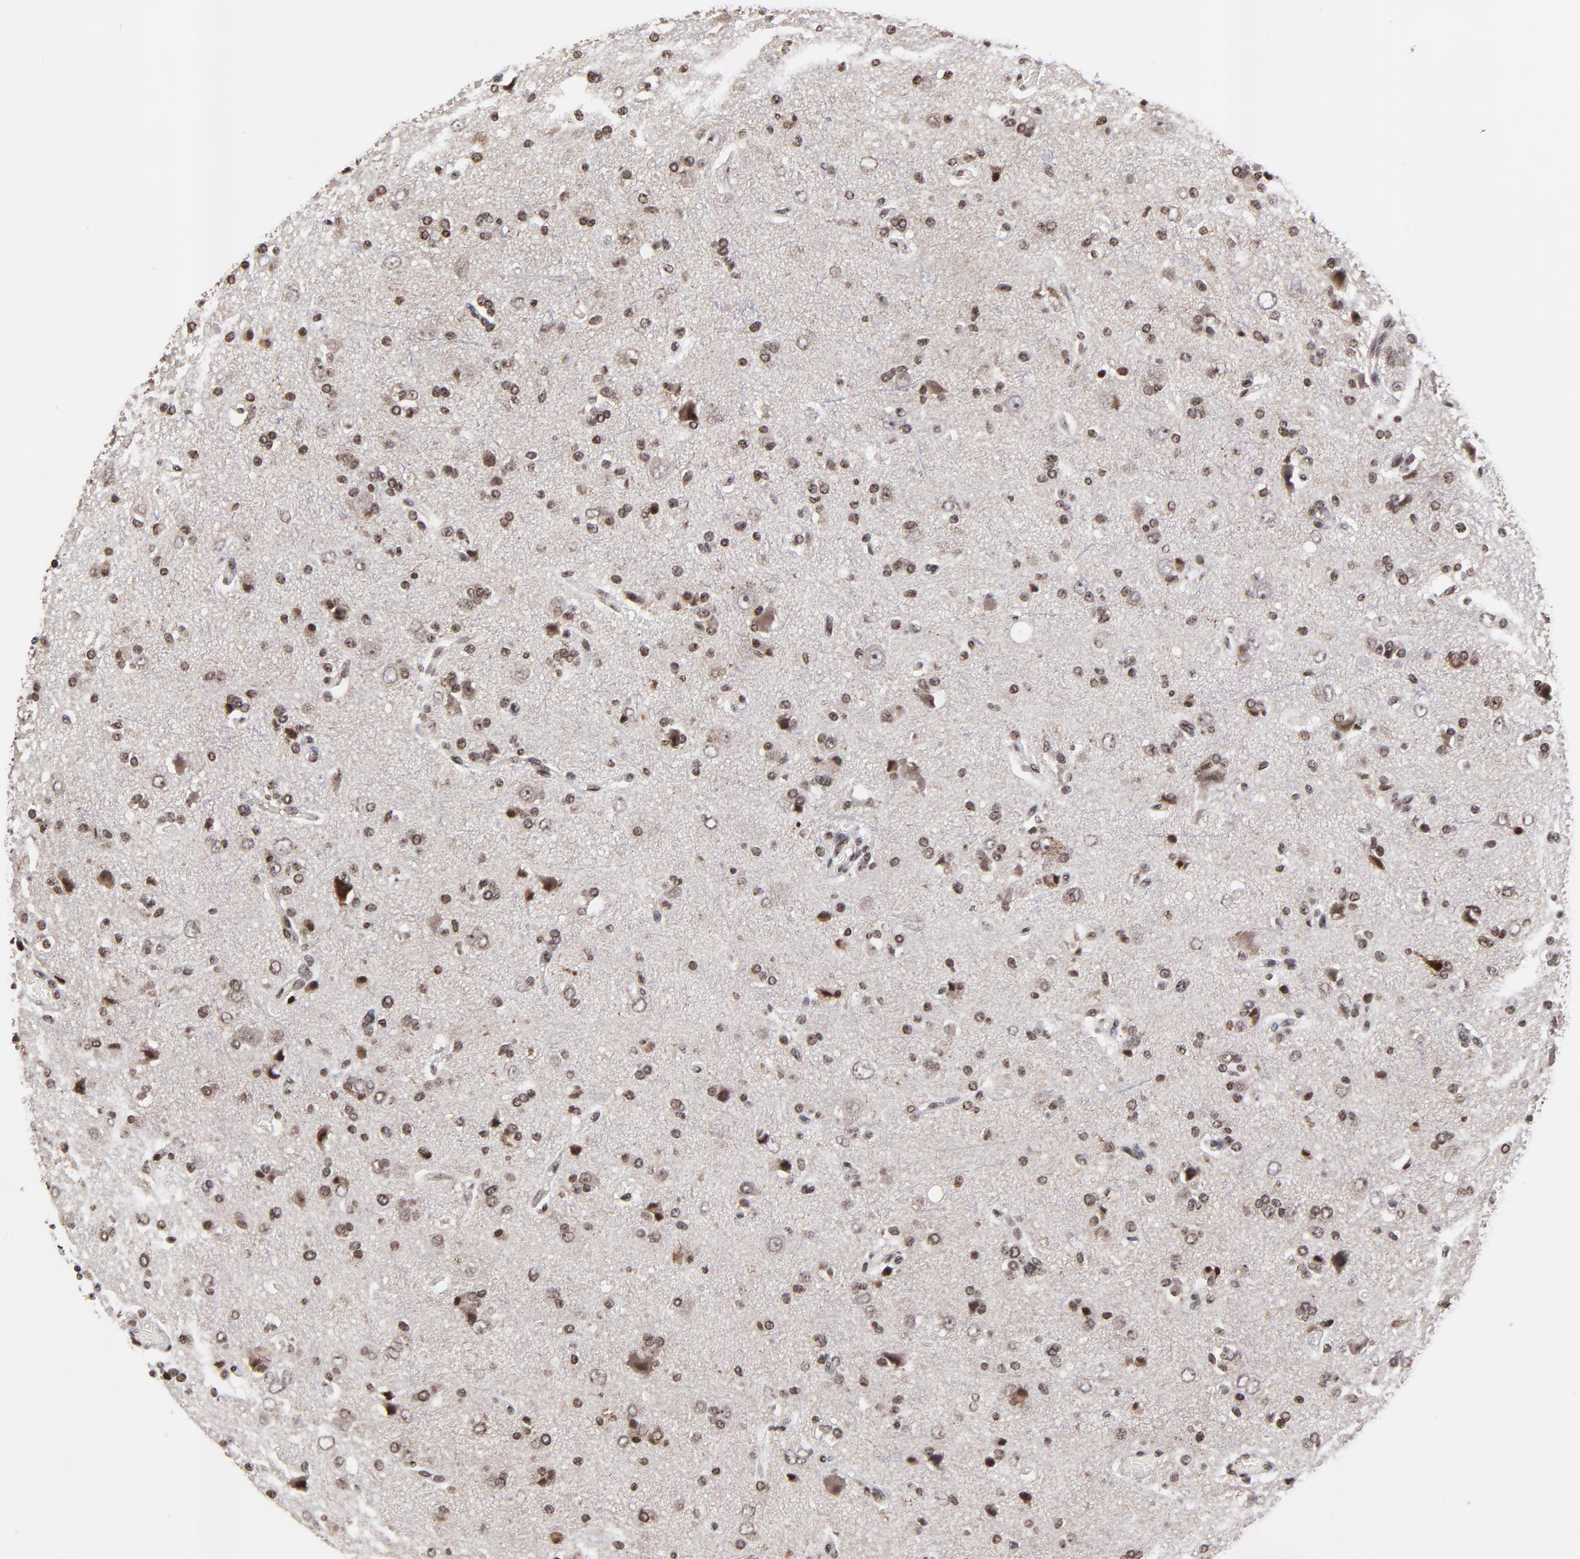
{"staining": {"intensity": "strong", "quantity": ">75%", "location": "nuclear"}, "tissue": "glioma", "cell_type": "Tumor cells", "image_type": "cancer", "snomed": [{"axis": "morphology", "description": "Glioma, malignant, High grade"}, {"axis": "topography", "description": "Brain"}], "caption": "Glioma tissue displays strong nuclear staining in about >75% of tumor cells", "gene": "ZNF777", "patient": {"sex": "male", "age": 47}}